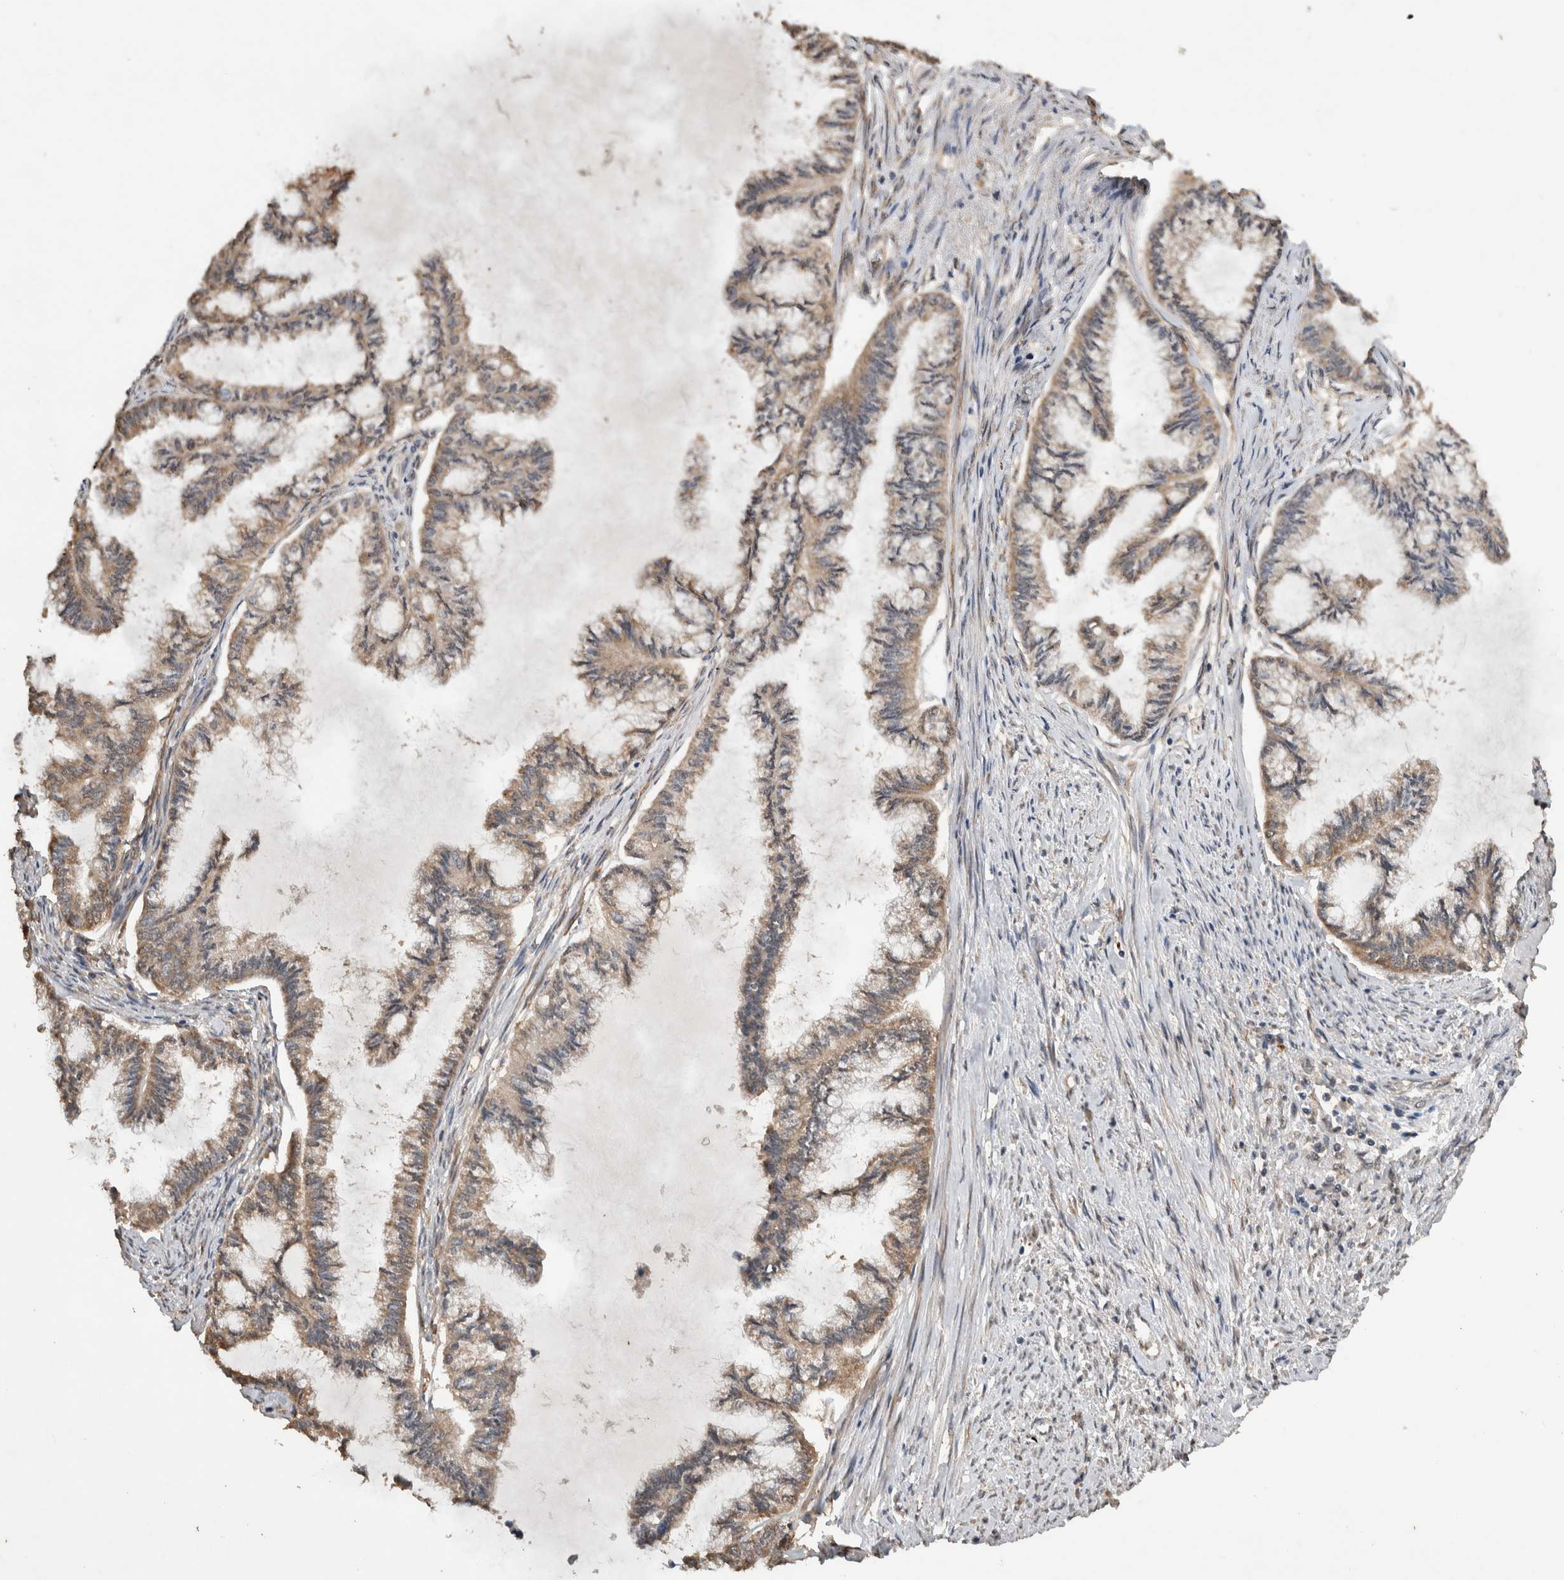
{"staining": {"intensity": "weak", "quantity": ">75%", "location": "cytoplasmic/membranous"}, "tissue": "endometrial cancer", "cell_type": "Tumor cells", "image_type": "cancer", "snomed": [{"axis": "morphology", "description": "Adenocarcinoma, NOS"}, {"axis": "topography", "description": "Endometrium"}], "caption": "Protein analysis of endometrial cancer (adenocarcinoma) tissue displays weak cytoplasmic/membranous positivity in approximately >75% of tumor cells.", "gene": "DVL2", "patient": {"sex": "female", "age": 86}}